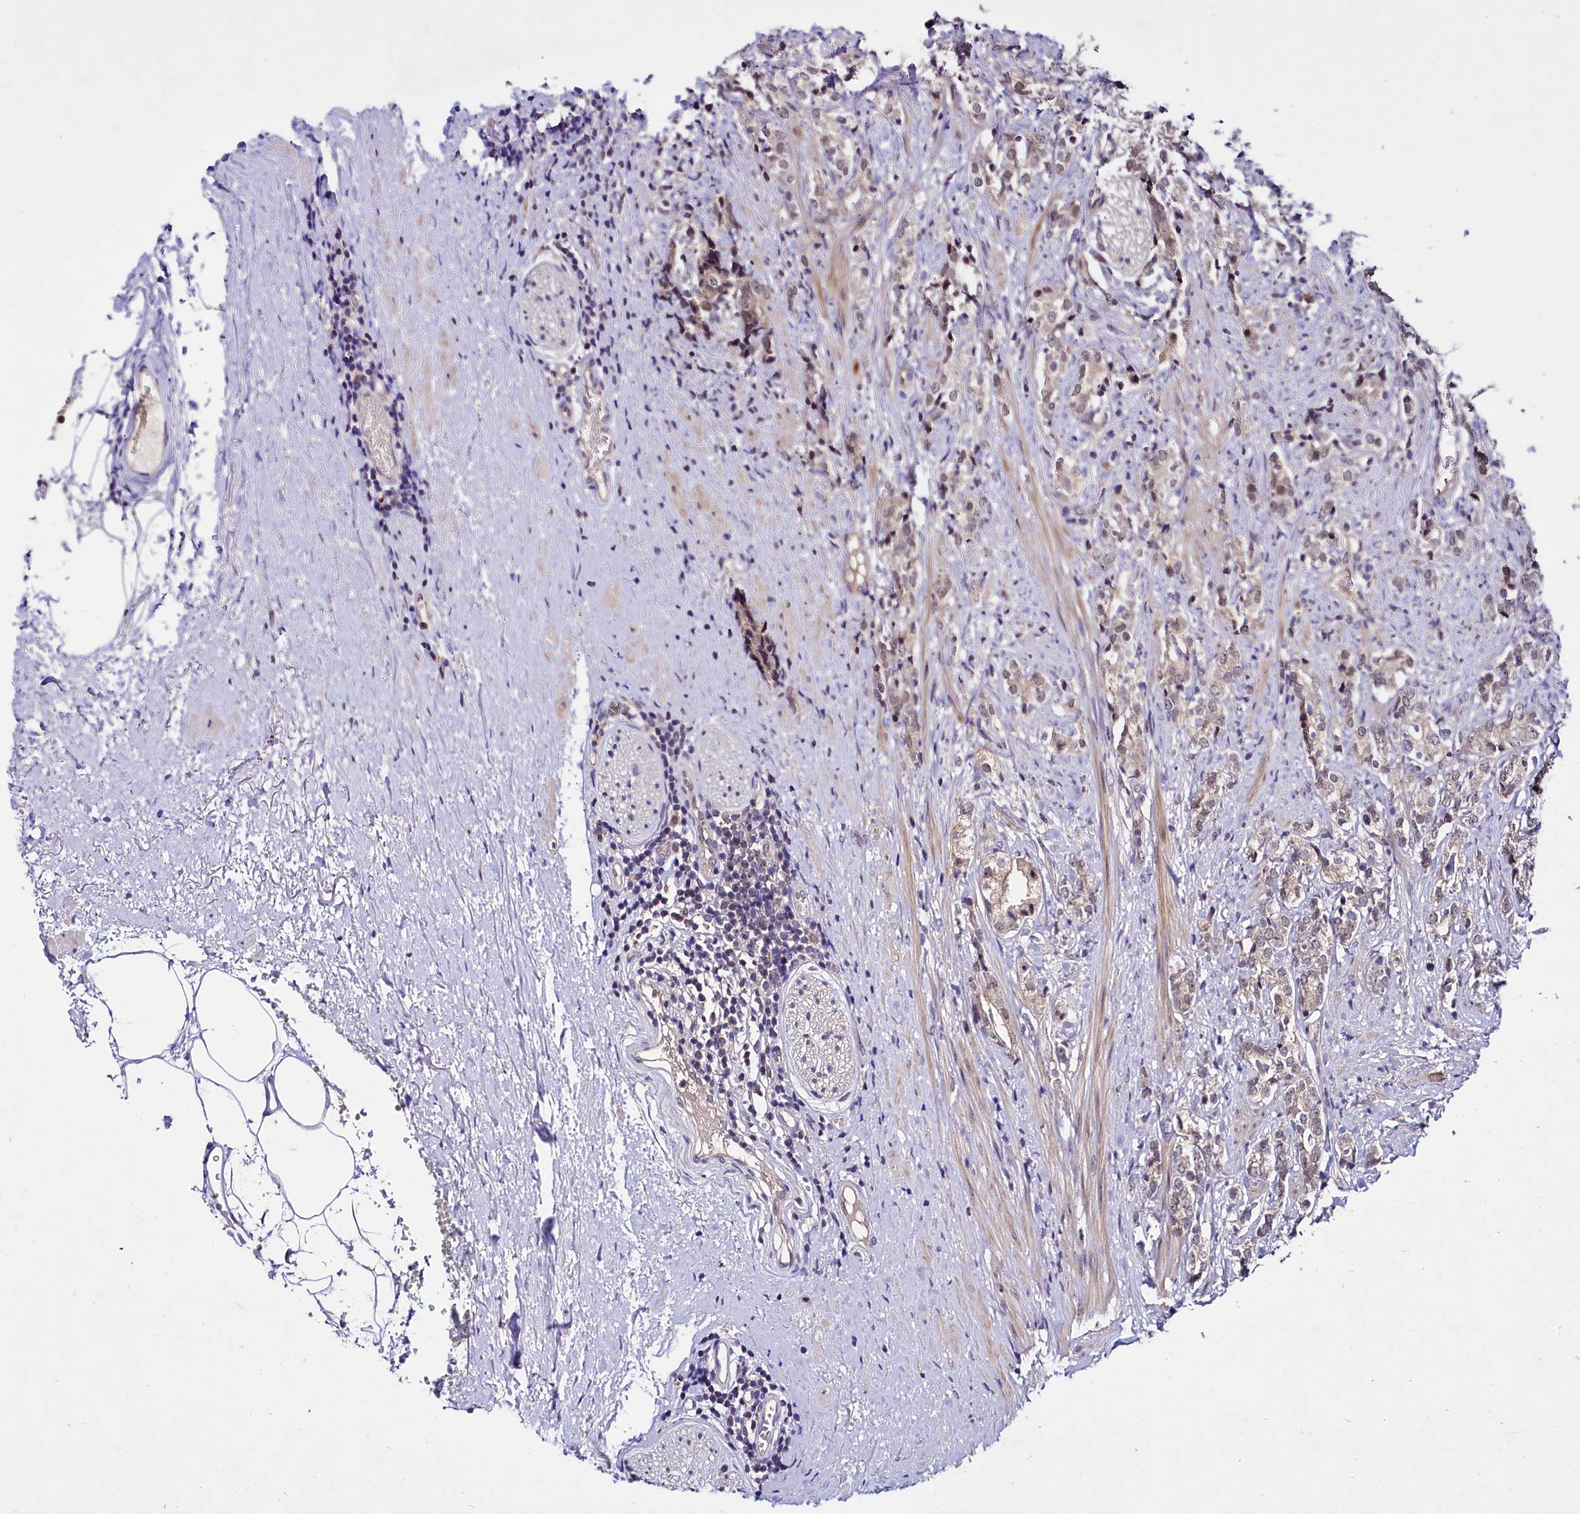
{"staining": {"intensity": "weak", "quantity": "25%-75%", "location": "cytoplasmic/membranous,nuclear"}, "tissue": "prostate cancer", "cell_type": "Tumor cells", "image_type": "cancer", "snomed": [{"axis": "morphology", "description": "Adenocarcinoma, High grade"}, {"axis": "topography", "description": "Prostate"}], "caption": "About 25%-75% of tumor cells in human prostate adenocarcinoma (high-grade) show weak cytoplasmic/membranous and nuclear protein staining as visualized by brown immunohistochemical staining.", "gene": "UBE3A", "patient": {"sex": "male", "age": 69}}